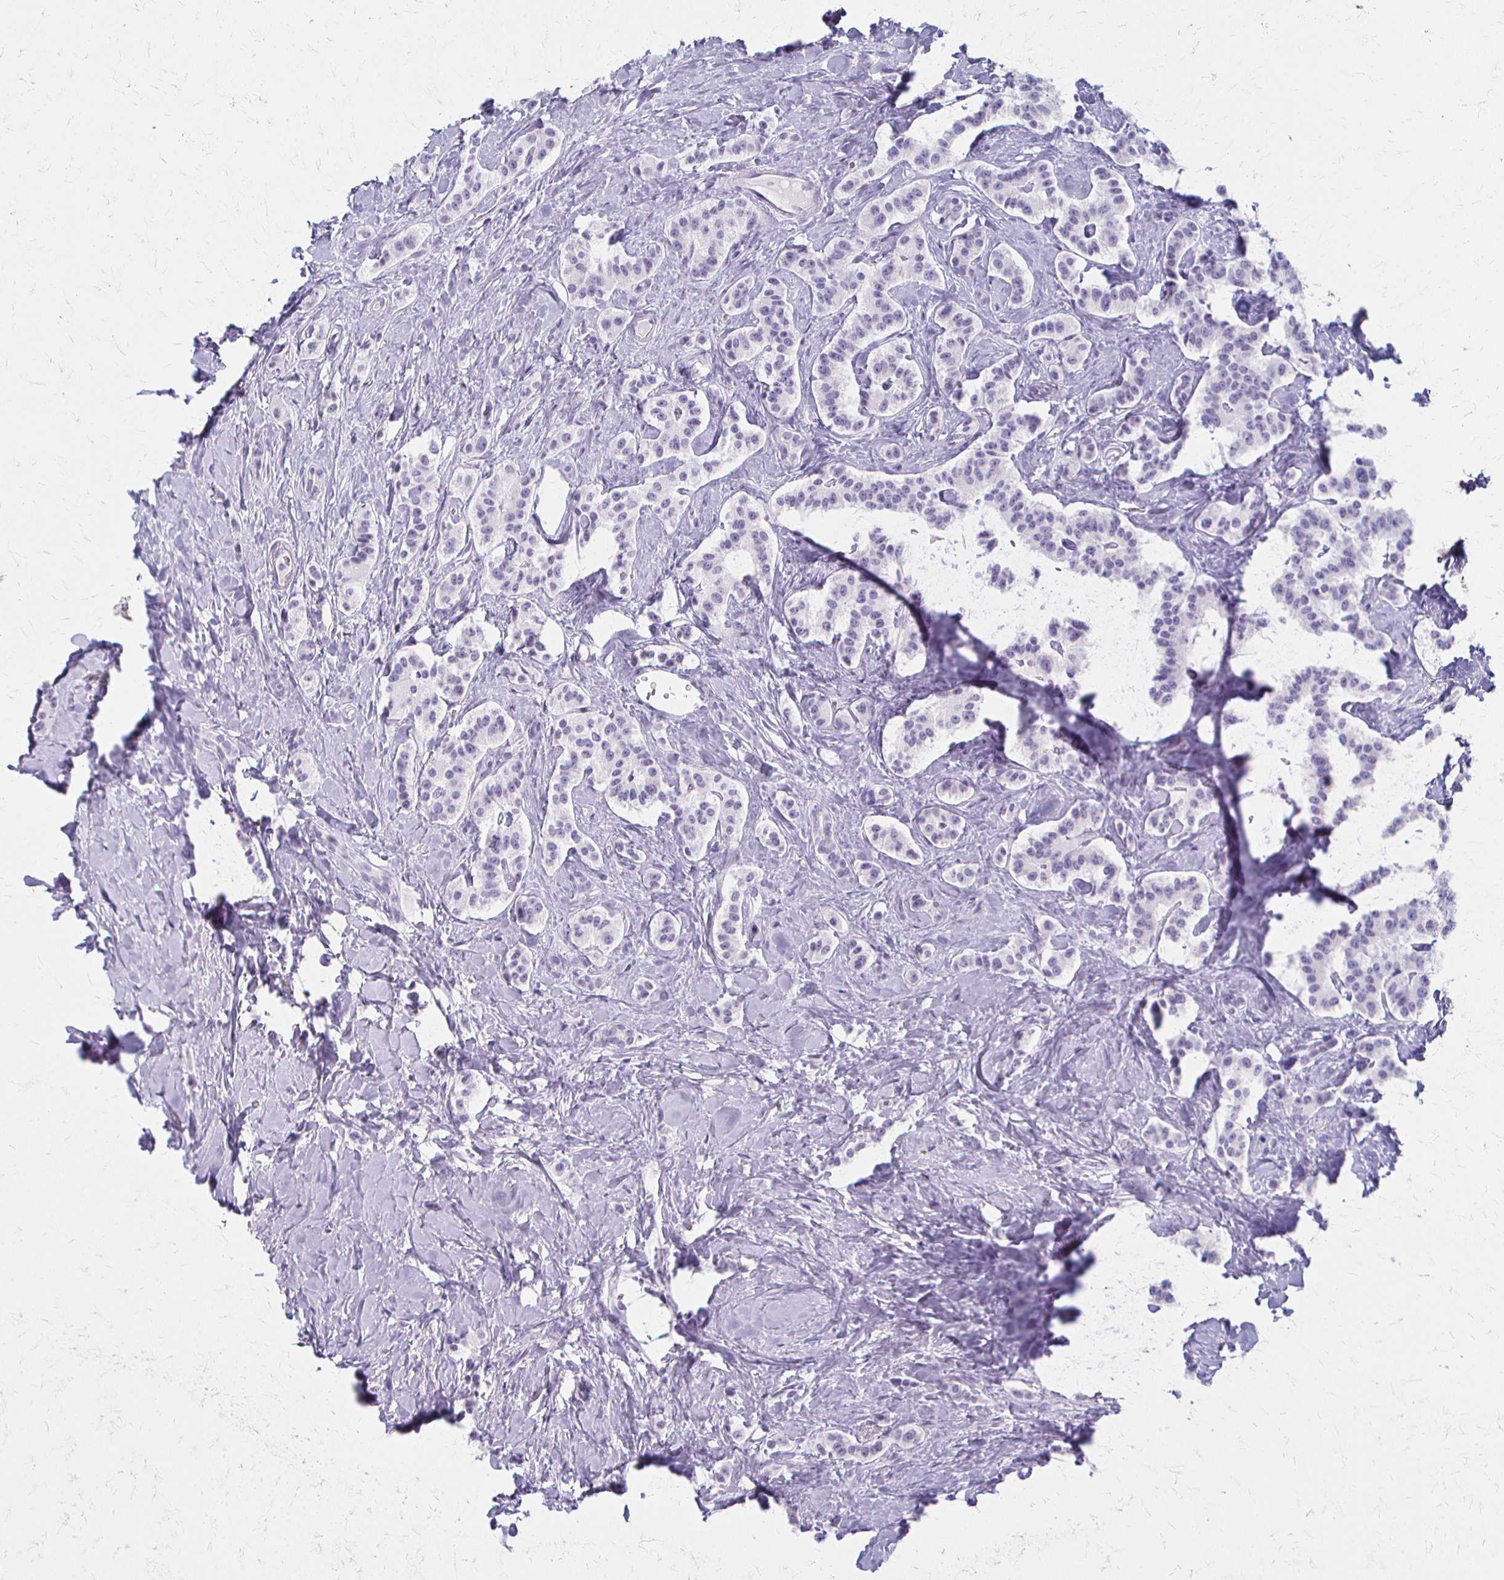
{"staining": {"intensity": "negative", "quantity": "none", "location": "none"}, "tissue": "carcinoid", "cell_type": "Tumor cells", "image_type": "cancer", "snomed": [{"axis": "morphology", "description": "Normal tissue, NOS"}, {"axis": "morphology", "description": "Carcinoid, malignant, NOS"}, {"axis": "topography", "description": "Pancreas"}], "caption": "Tumor cells are negative for brown protein staining in carcinoid (malignant).", "gene": "ACP5", "patient": {"sex": "male", "age": 36}}